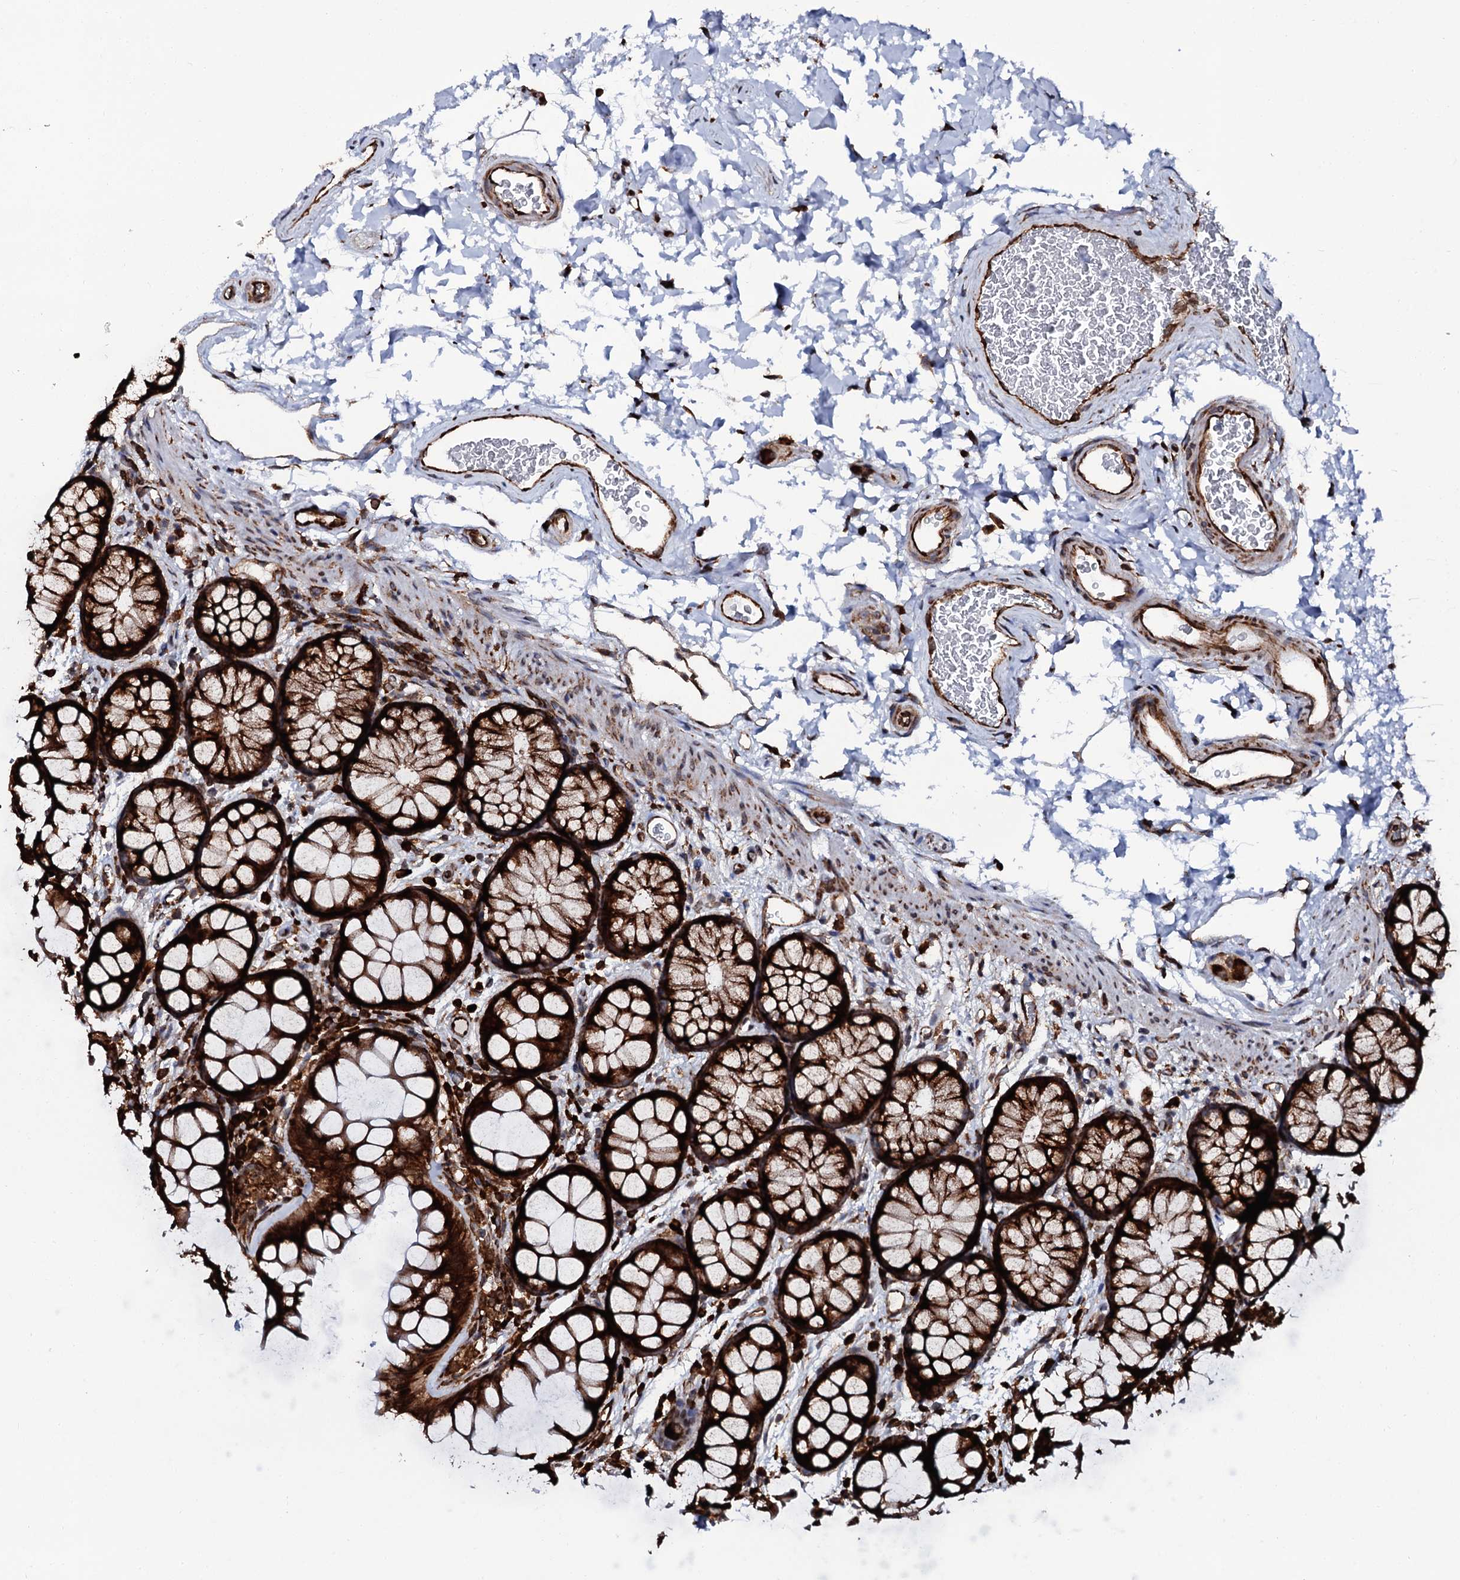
{"staining": {"intensity": "strong", "quantity": ">75%", "location": "cytoplasmic/membranous"}, "tissue": "colon", "cell_type": "Endothelial cells", "image_type": "normal", "snomed": [{"axis": "morphology", "description": "Normal tissue, NOS"}, {"axis": "topography", "description": "Colon"}], "caption": "High-magnification brightfield microscopy of normal colon stained with DAB (3,3'-diaminobenzidine) (brown) and counterstained with hematoxylin (blue). endothelial cells exhibit strong cytoplasmic/membranous positivity is seen in about>75% of cells.", "gene": "SPTY2D1", "patient": {"sex": "female", "age": 82}}